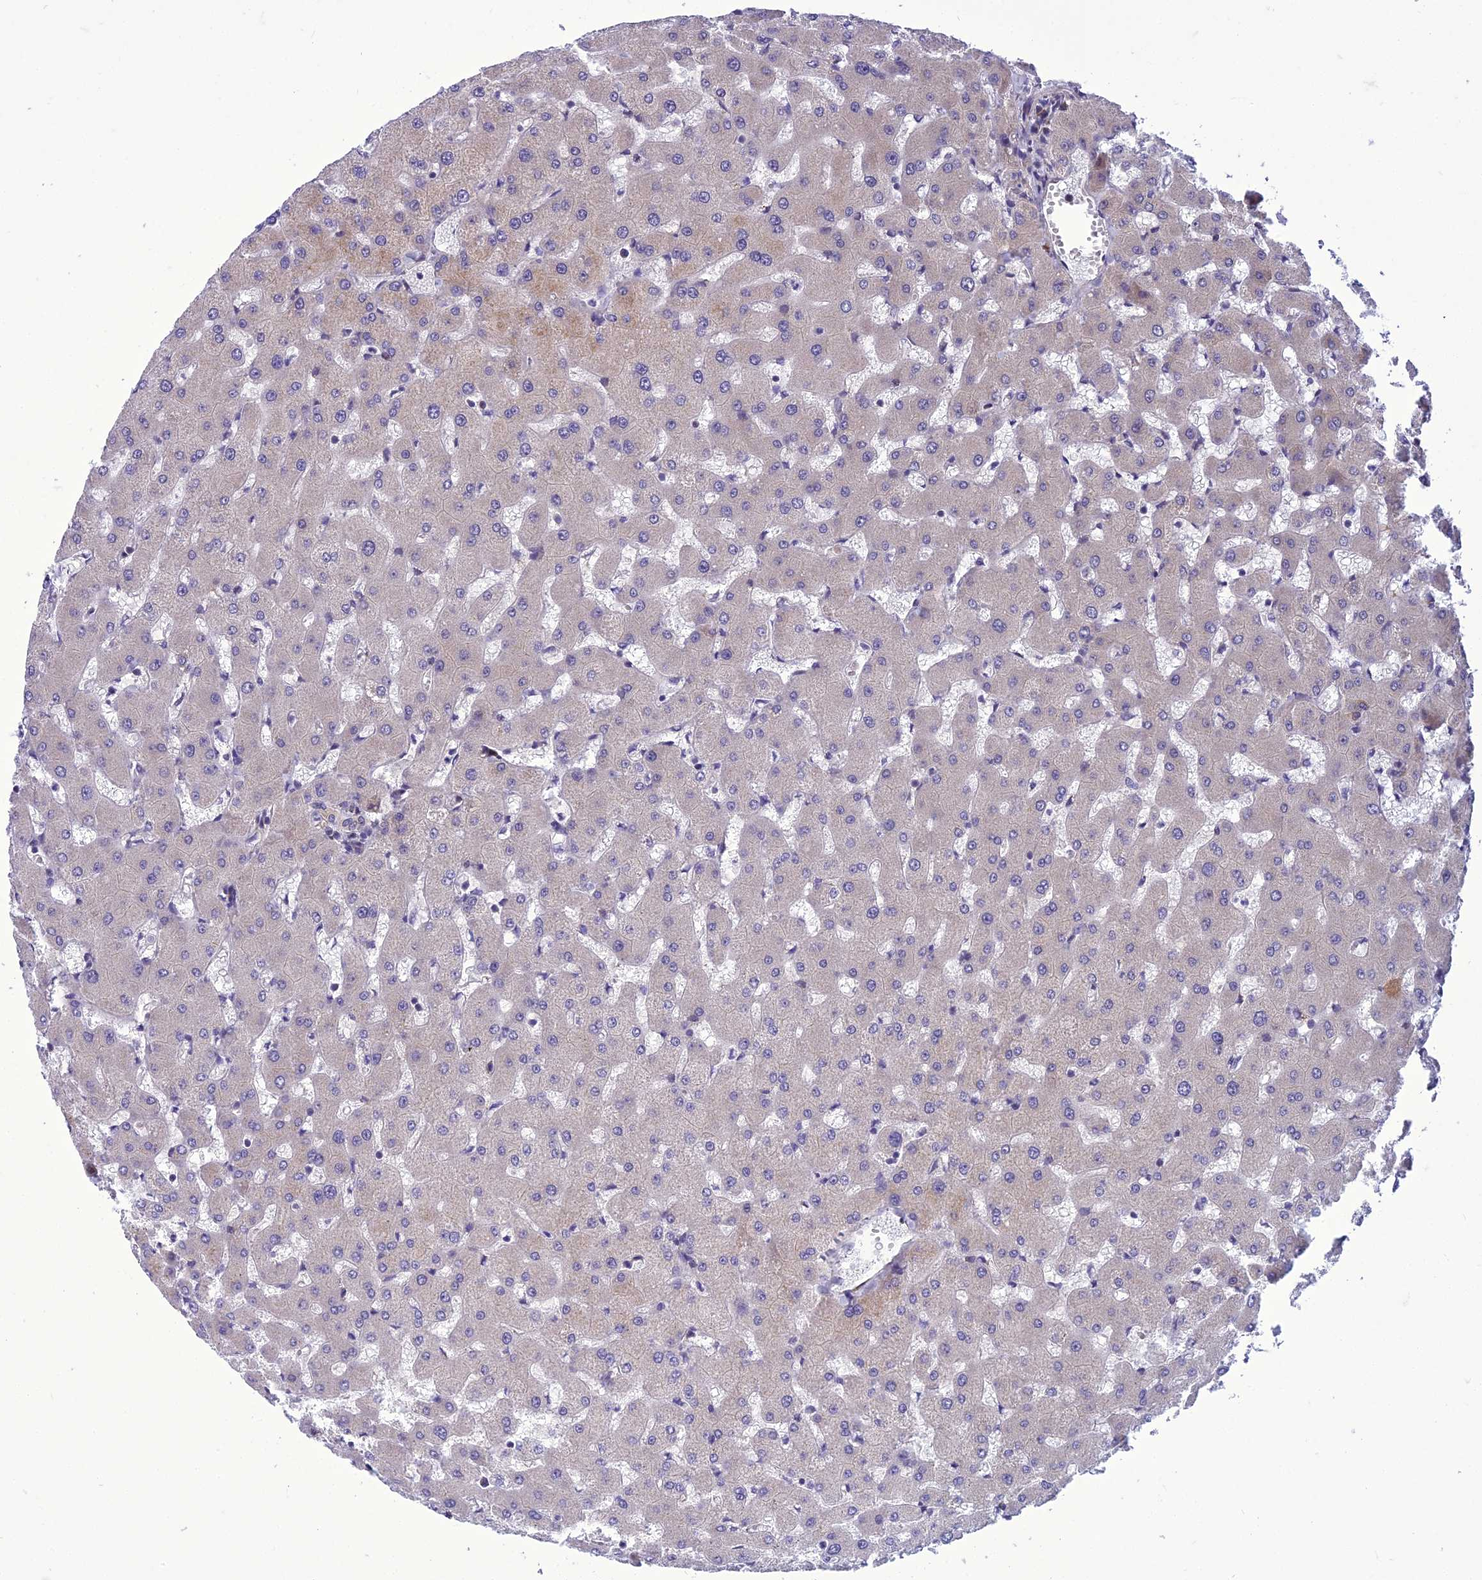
{"staining": {"intensity": "negative", "quantity": "none", "location": "none"}, "tissue": "liver", "cell_type": "Cholangiocytes", "image_type": "normal", "snomed": [{"axis": "morphology", "description": "Normal tissue, NOS"}, {"axis": "topography", "description": "Liver"}], "caption": "DAB (3,3'-diaminobenzidine) immunohistochemical staining of benign liver displays no significant expression in cholangiocytes. (Stains: DAB (3,3'-diaminobenzidine) IHC with hematoxylin counter stain, Microscopy: brightfield microscopy at high magnification).", "gene": "GAB4", "patient": {"sex": "female", "age": 63}}